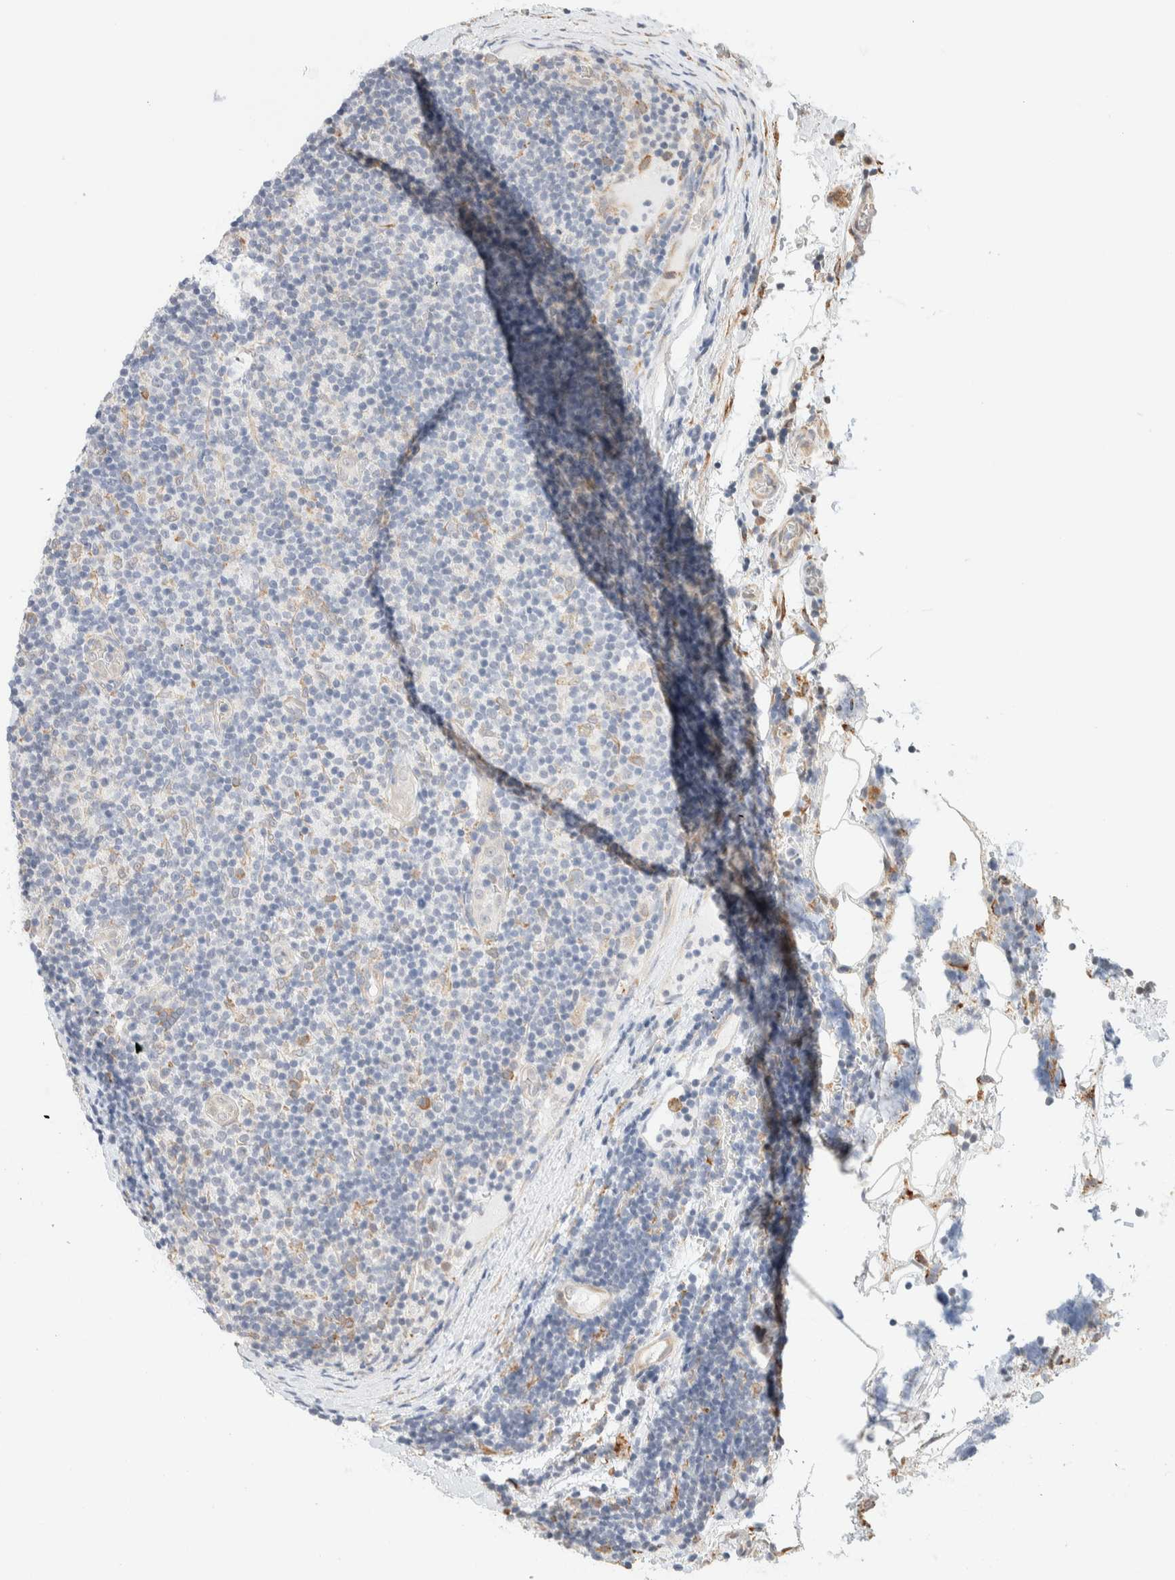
{"staining": {"intensity": "negative", "quantity": "none", "location": "none"}, "tissue": "lymphoma", "cell_type": "Tumor cells", "image_type": "cancer", "snomed": [{"axis": "morphology", "description": "Malignant lymphoma, non-Hodgkin's type, Low grade"}, {"axis": "topography", "description": "Lymph node"}], "caption": "DAB (3,3'-diaminobenzidine) immunohistochemical staining of human lymphoma shows no significant expression in tumor cells. (DAB immunohistochemistry (IHC) with hematoxylin counter stain).", "gene": "INTS1", "patient": {"sex": "male", "age": 83}}